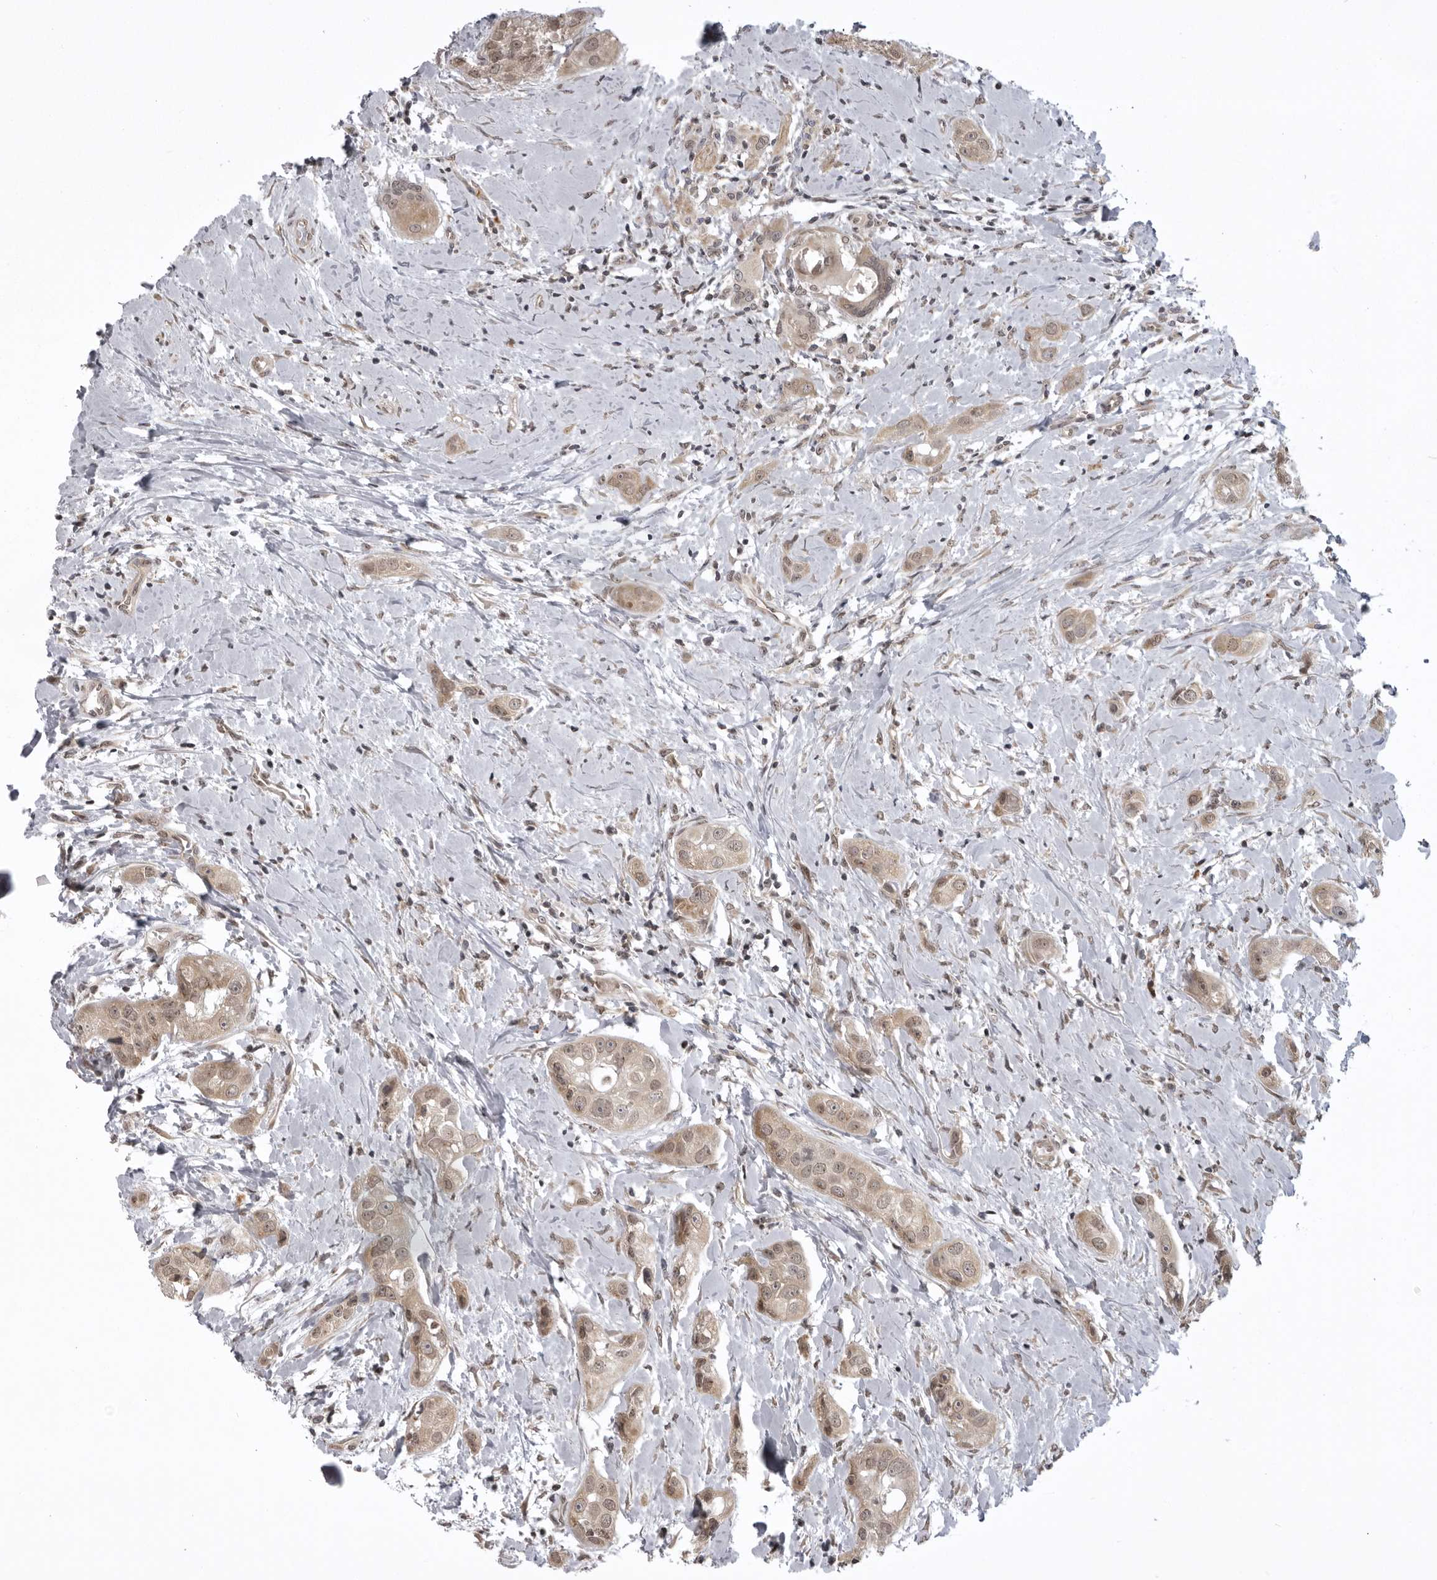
{"staining": {"intensity": "weak", "quantity": "<25%", "location": "cytoplasmic/membranous,nuclear"}, "tissue": "head and neck cancer", "cell_type": "Tumor cells", "image_type": "cancer", "snomed": [{"axis": "morphology", "description": "Normal tissue, NOS"}, {"axis": "morphology", "description": "Squamous cell carcinoma, NOS"}, {"axis": "topography", "description": "Skeletal muscle"}, {"axis": "topography", "description": "Head-Neck"}], "caption": "Human squamous cell carcinoma (head and neck) stained for a protein using immunohistochemistry (IHC) exhibits no expression in tumor cells.", "gene": "C1orf109", "patient": {"sex": "male", "age": 51}}